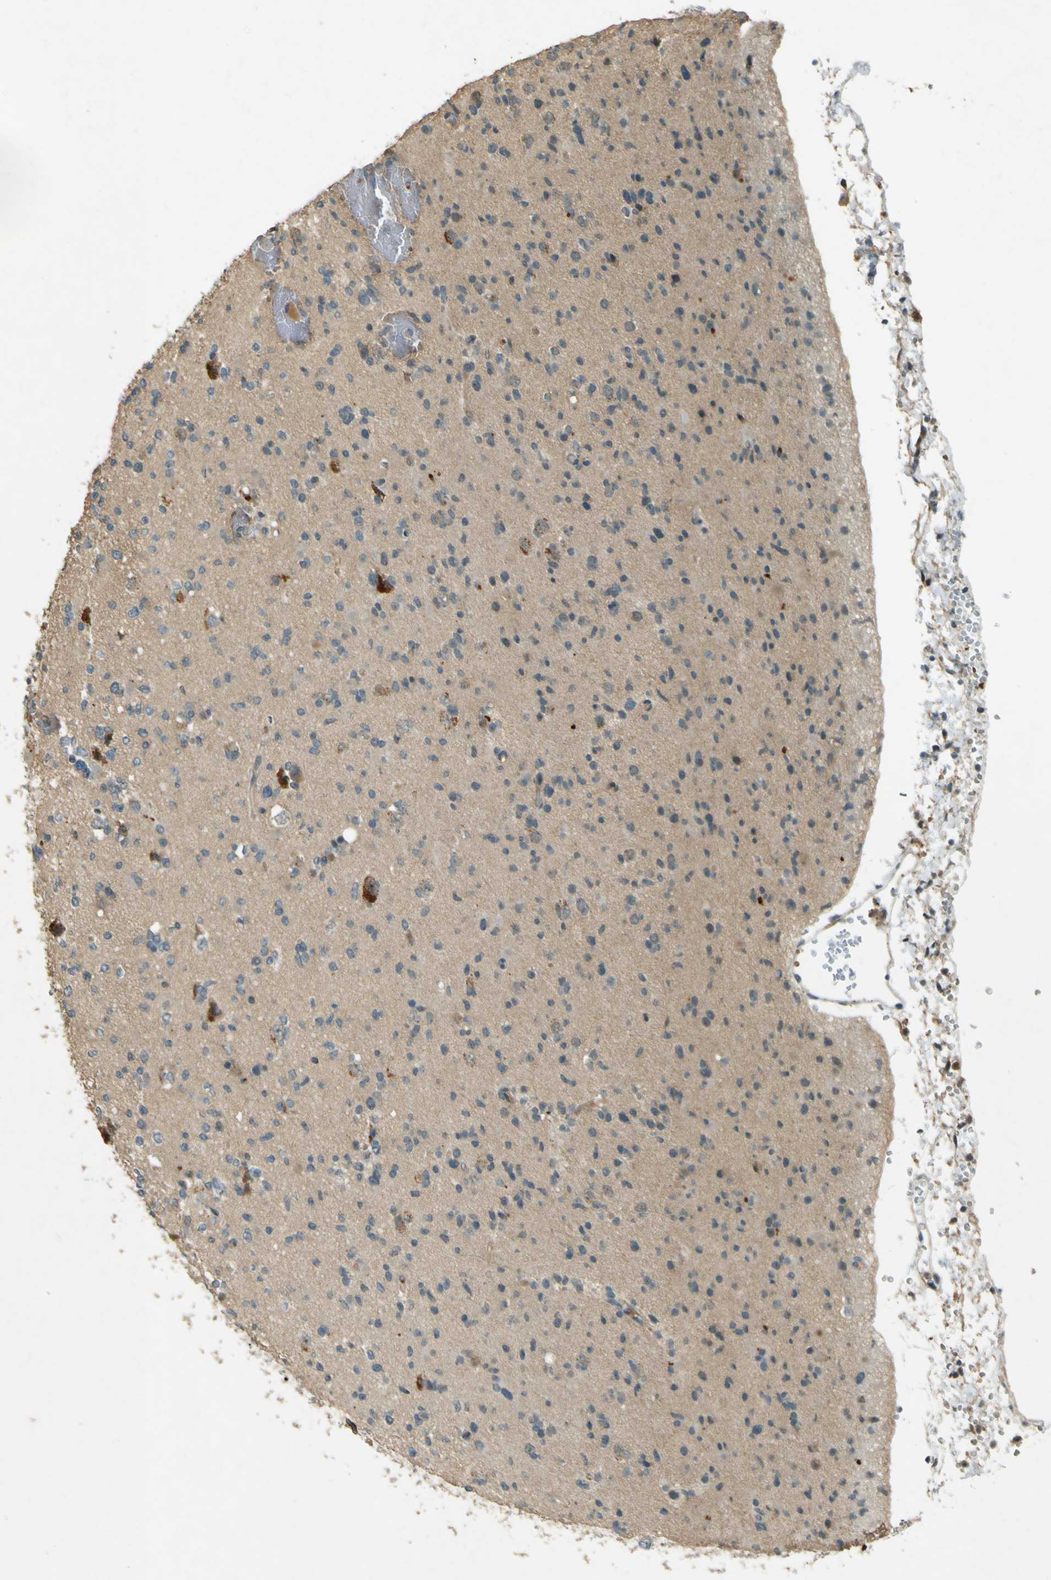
{"staining": {"intensity": "negative", "quantity": "none", "location": "none"}, "tissue": "glioma", "cell_type": "Tumor cells", "image_type": "cancer", "snomed": [{"axis": "morphology", "description": "Glioma, malignant, Low grade"}, {"axis": "topography", "description": "Brain"}], "caption": "Tumor cells show no significant protein staining in malignant glioma (low-grade). (DAB (3,3'-diaminobenzidine) IHC with hematoxylin counter stain).", "gene": "MPDZ", "patient": {"sex": "female", "age": 22}}